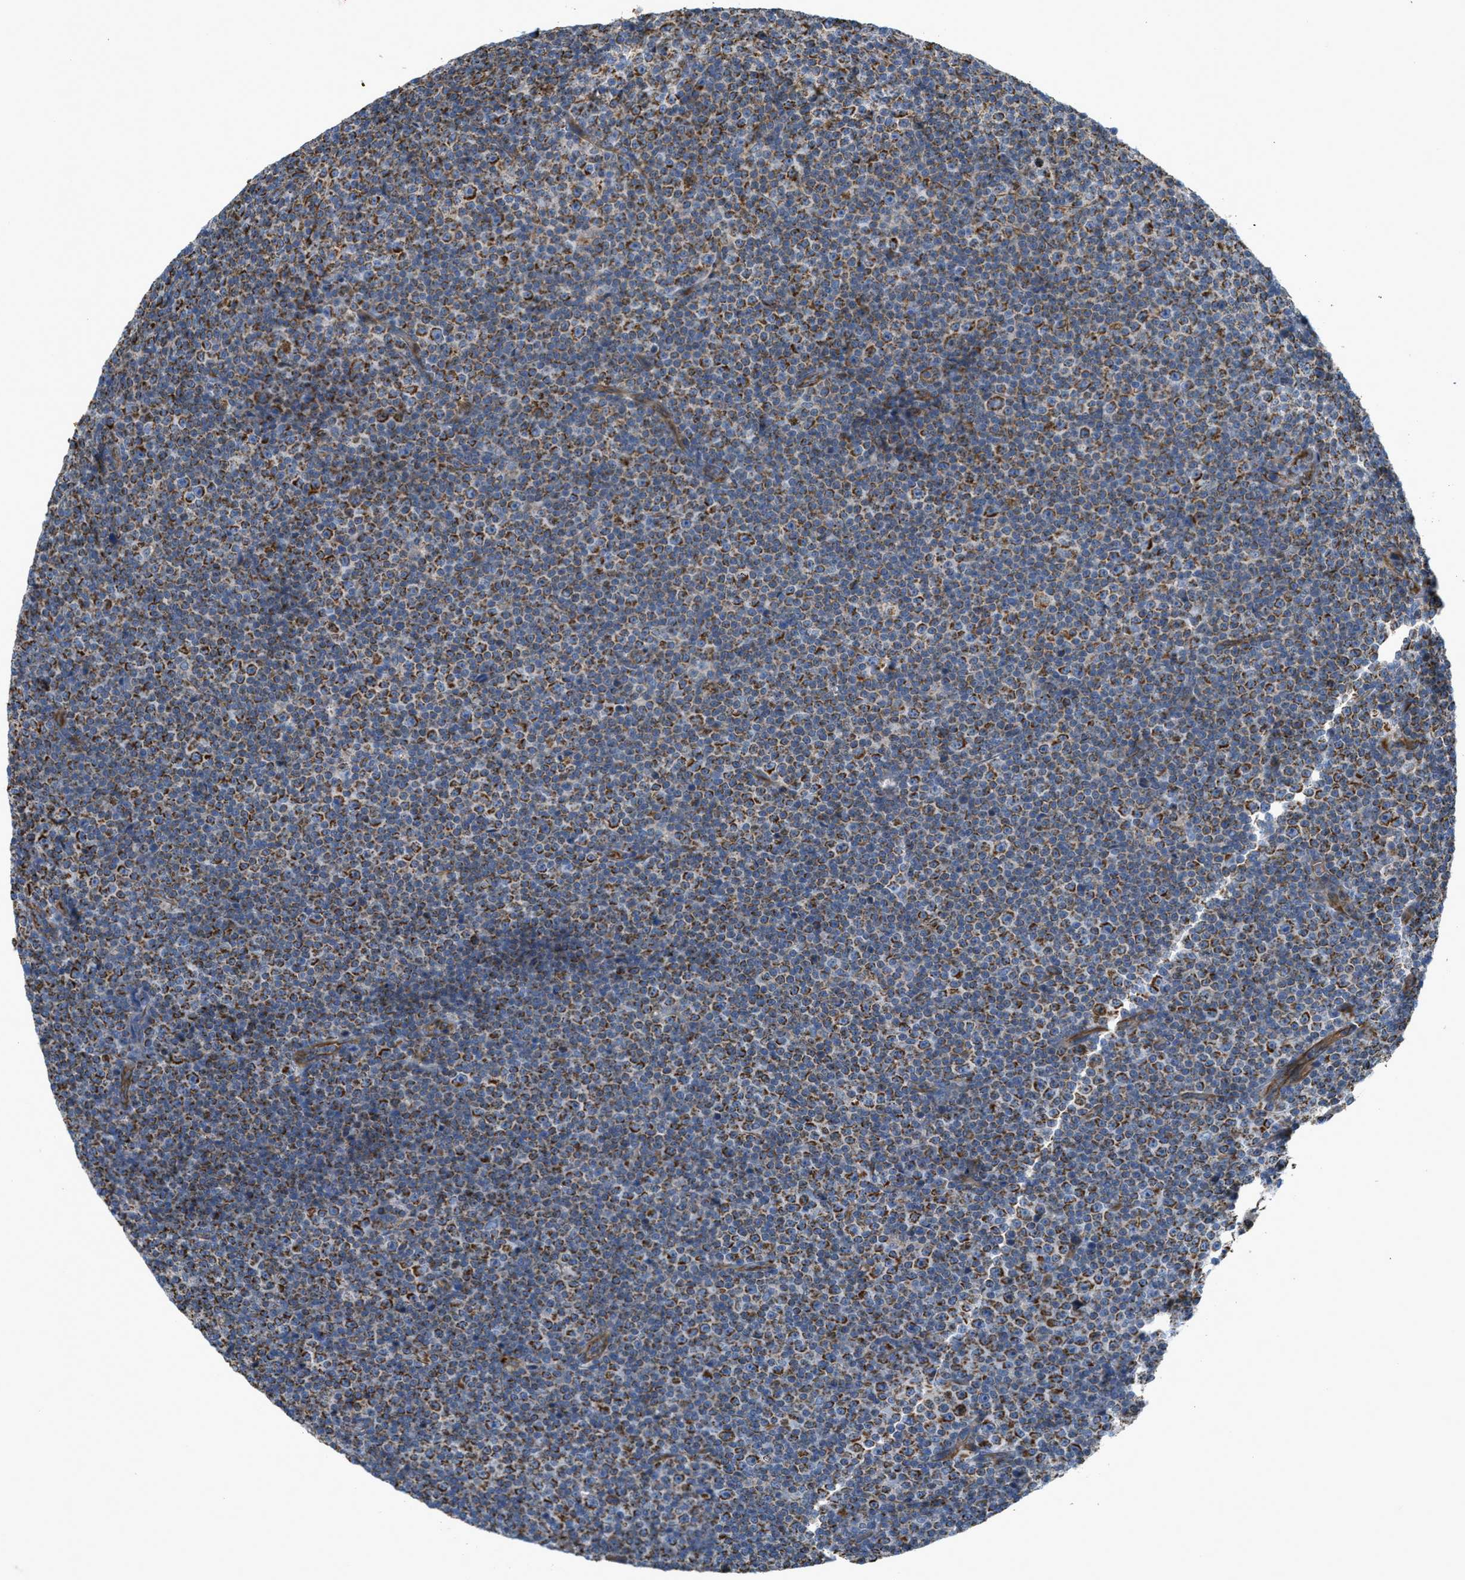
{"staining": {"intensity": "strong", "quantity": ">75%", "location": "cytoplasmic/membranous"}, "tissue": "lymphoma", "cell_type": "Tumor cells", "image_type": "cancer", "snomed": [{"axis": "morphology", "description": "Malignant lymphoma, non-Hodgkin's type, Low grade"}, {"axis": "topography", "description": "Lymph node"}], "caption": "Immunohistochemistry (IHC) histopathology image of neoplastic tissue: human low-grade malignant lymphoma, non-Hodgkin's type stained using immunohistochemistry (IHC) reveals high levels of strong protein expression localized specifically in the cytoplasmic/membranous of tumor cells, appearing as a cytoplasmic/membranous brown color.", "gene": "BTN3A1", "patient": {"sex": "female", "age": 67}}